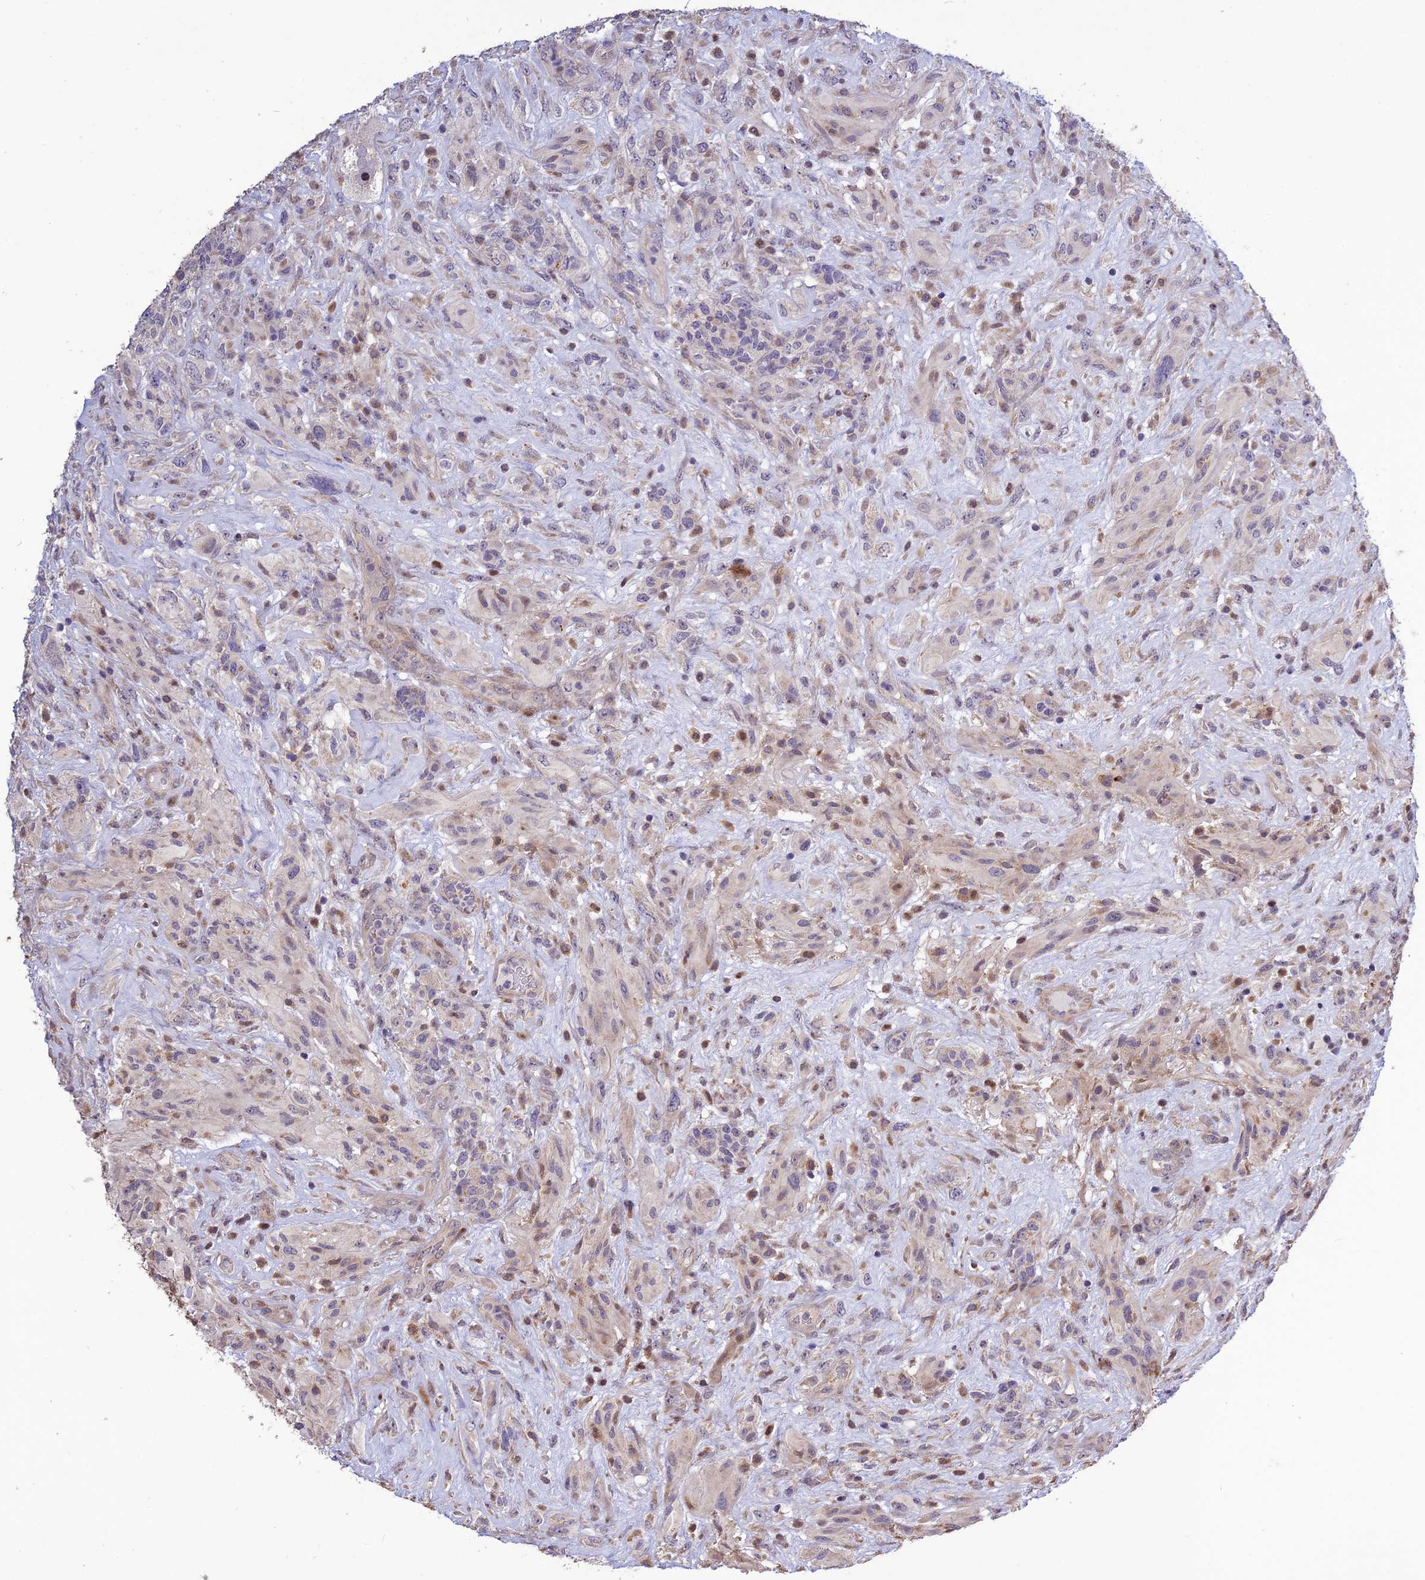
{"staining": {"intensity": "weak", "quantity": "<25%", "location": "cytoplasmic/membranous"}, "tissue": "glioma", "cell_type": "Tumor cells", "image_type": "cancer", "snomed": [{"axis": "morphology", "description": "Glioma, malignant, High grade"}, {"axis": "topography", "description": "Brain"}], "caption": "Immunohistochemical staining of human malignant high-grade glioma exhibits no significant expression in tumor cells.", "gene": "SPG21", "patient": {"sex": "male", "age": 61}}